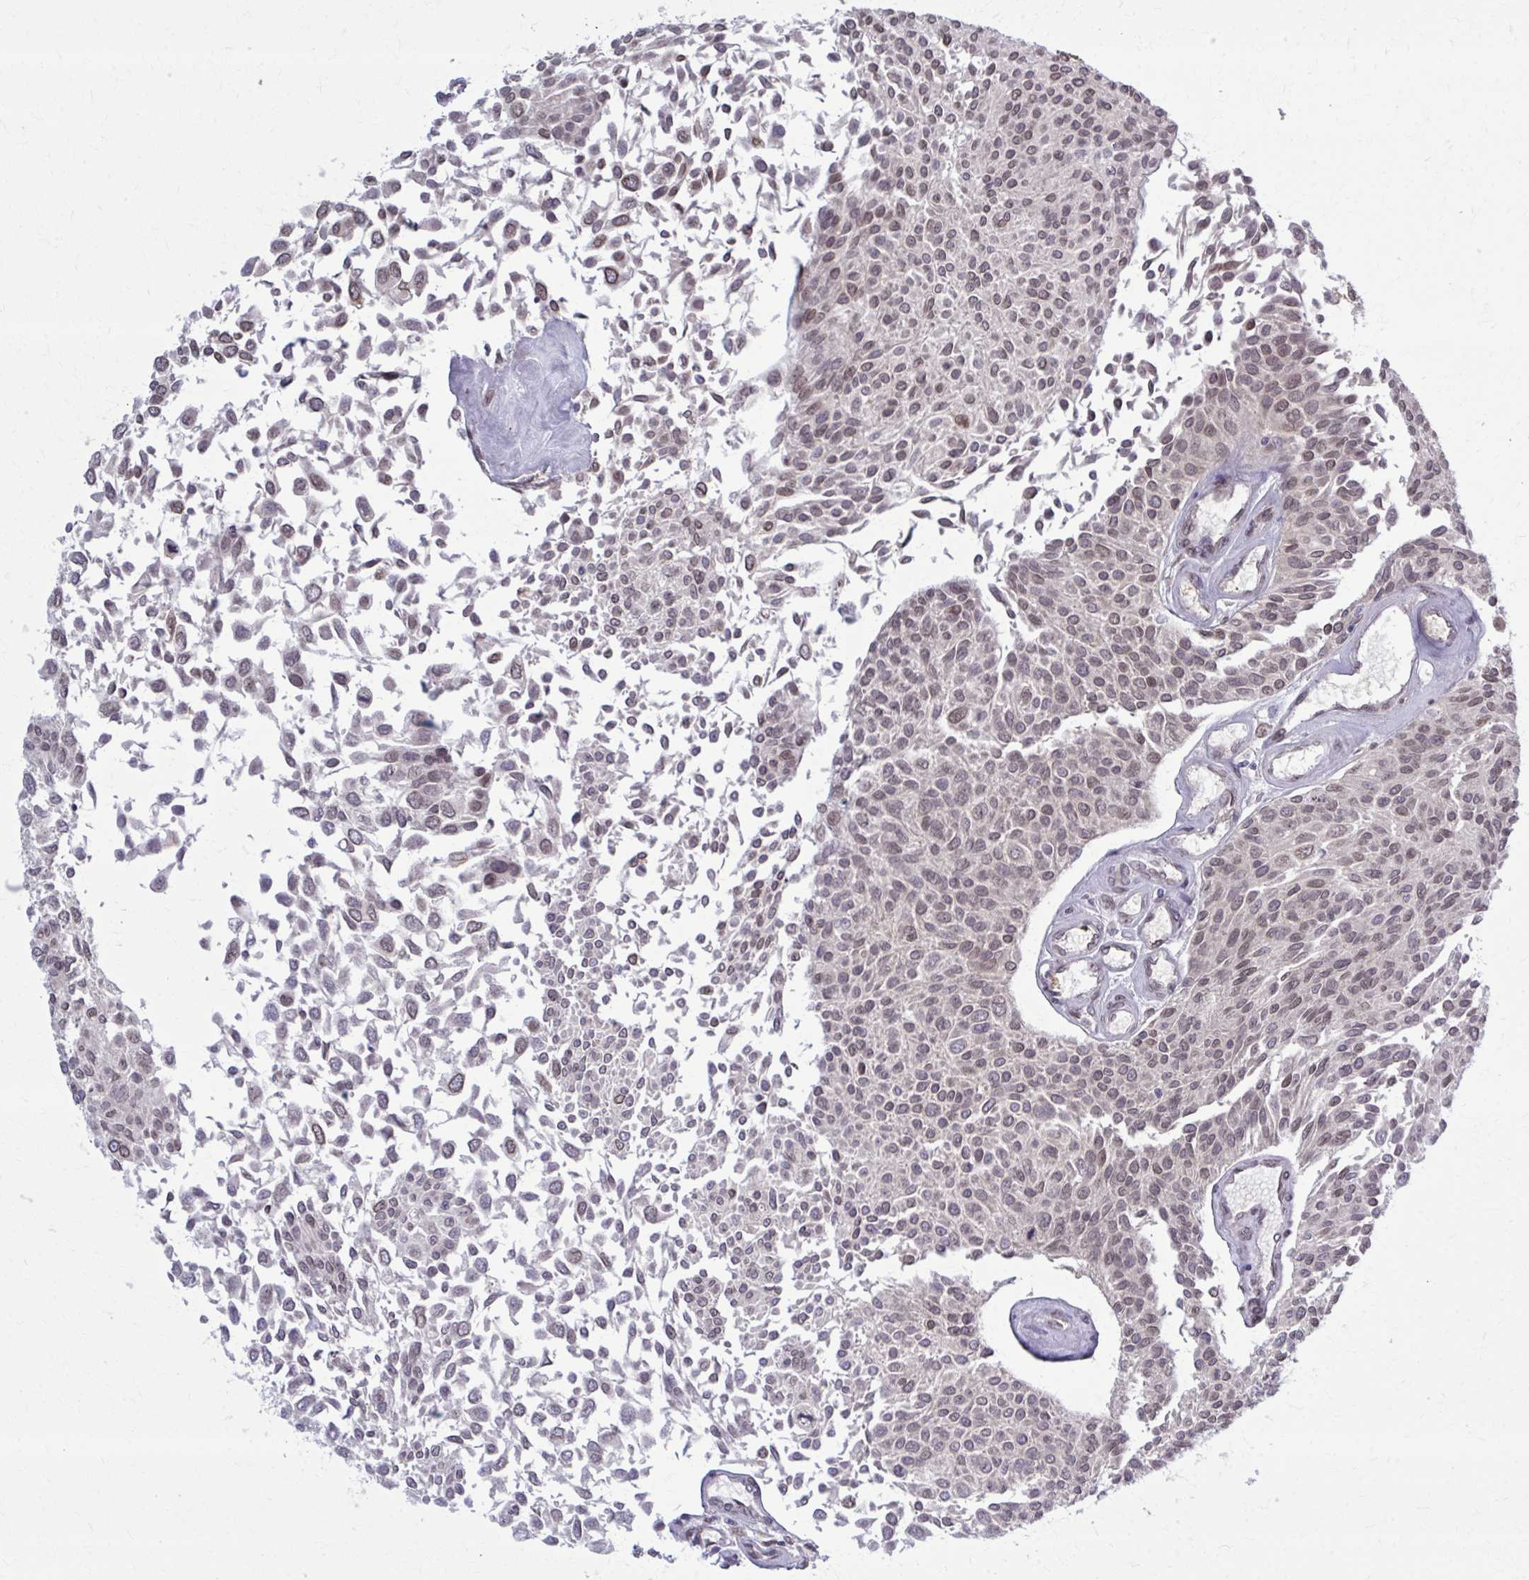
{"staining": {"intensity": "weak", "quantity": "25%-75%", "location": "nuclear"}, "tissue": "urothelial cancer", "cell_type": "Tumor cells", "image_type": "cancer", "snomed": [{"axis": "morphology", "description": "Urothelial carcinoma, NOS"}, {"axis": "topography", "description": "Urinary bladder"}], "caption": "A brown stain shows weak nuclear positivity of a protein in urothelial cancer tumor cells.", "gene": "MDH1", "patient": {"sex": "male", "age": 55}}